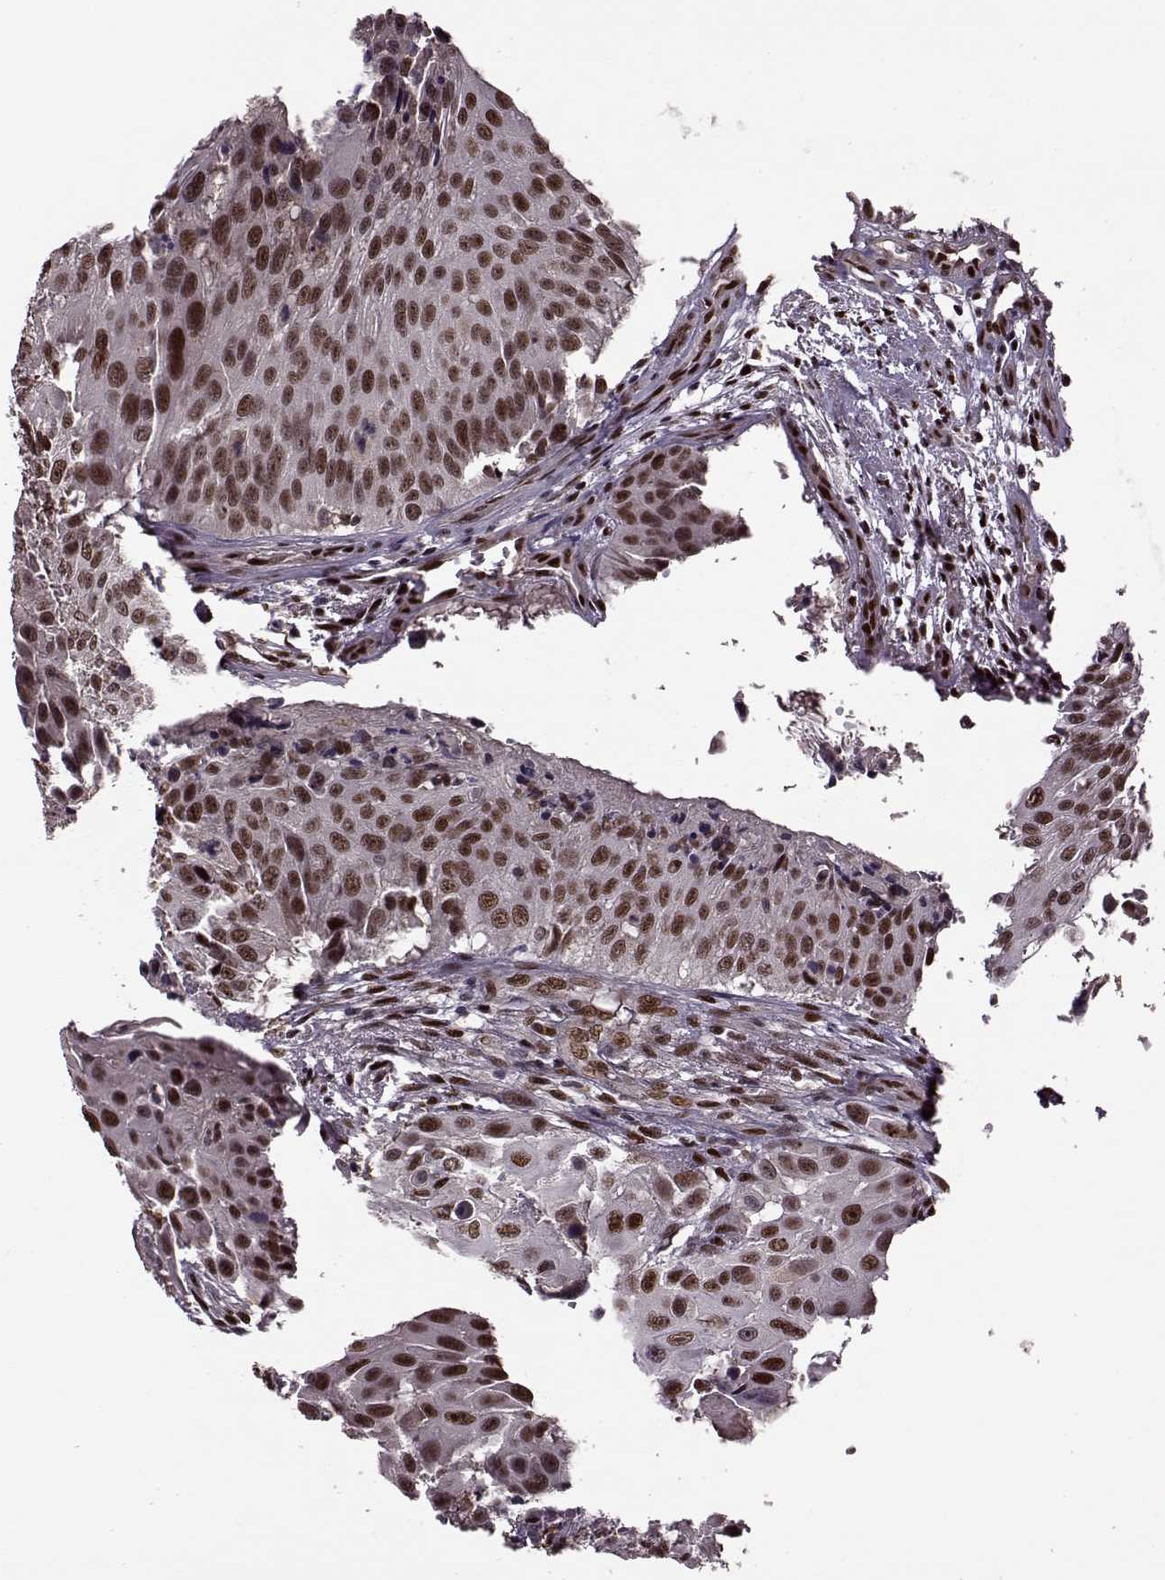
{"staining": {"intensity": "moderate", "quantity": "25%-75%", "location": "nuclear"}, "tissue": "urothelial cancer", "cell_type": "Tumor cells", "image_type": "cancer", "snomed": [{"axis": "morphology", "description": "Urothelial carcinoma, NOS"}, {"axis": "topography", "description": "Urinary bladder"}], "caption": "Moderate nuclear protein staining is present in about 25%-75% of tumor cells in urothelial cancer.", "gene": "FTO", "patient": {"sex": "male", "age": 55}}